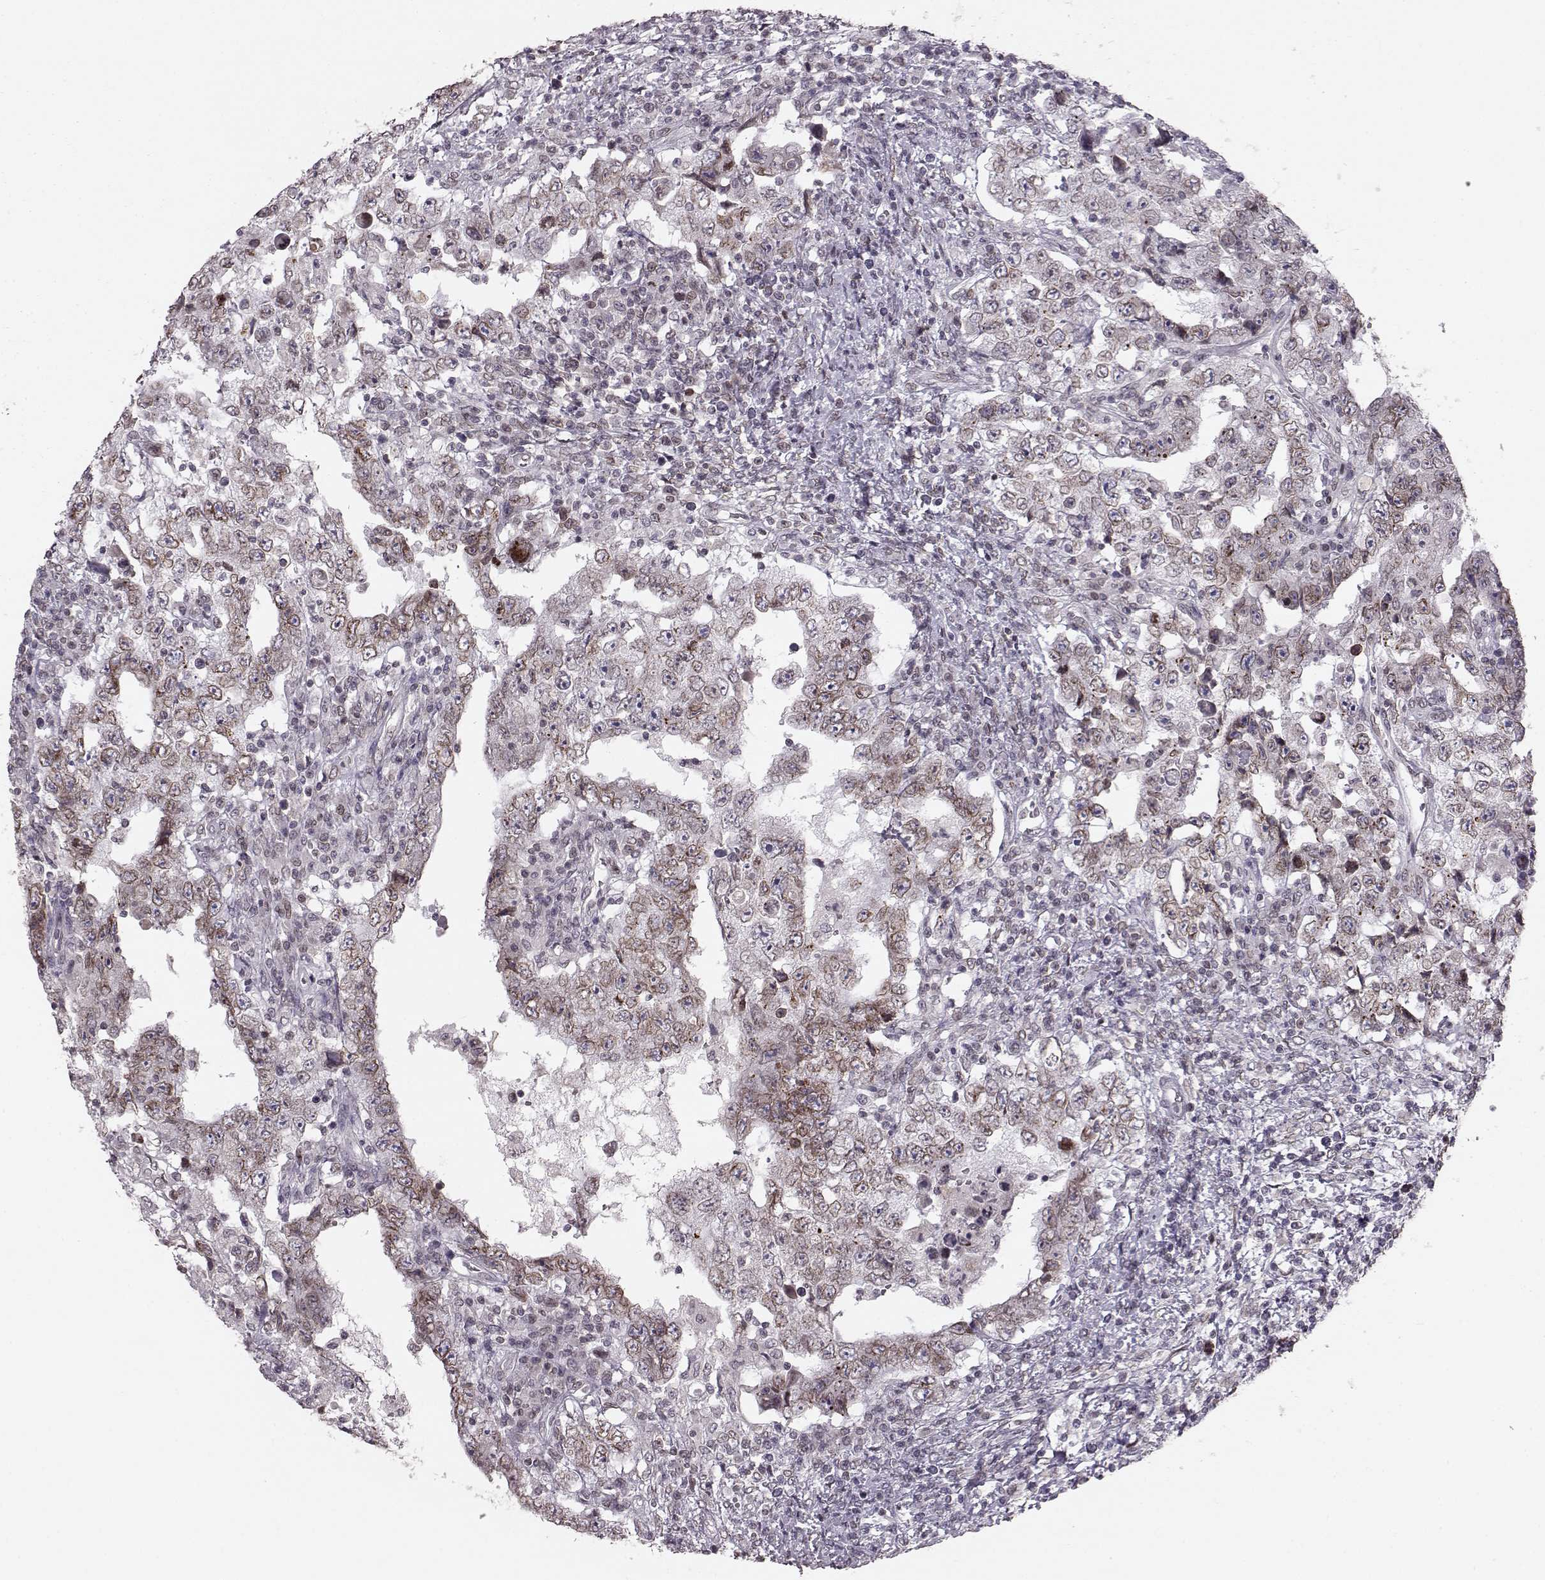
{"staining": {"intensity": "moderate", "quantity": "25%-75%", "location": "cytoplasmic/membranous,nuclear"}, "tissue": "testis cancer", "cell_type": "Tumor cells", "image_type": "cancer", "snomed": [{"axis": "morphology", "description": "Carcinoma, Embryonal, NOS"}, {"axis": "topography", "description": "Testis"}], "caption": "Immunohistochemical staining of human embryonal carcinoma (testis) shows medium levels of moderate cytoplasmic/membranous and nuclear protein staining in about 25%-75% of tumor cells.", "gene": "DCAF12", "patient": {"sex": "male", "age": 26}}